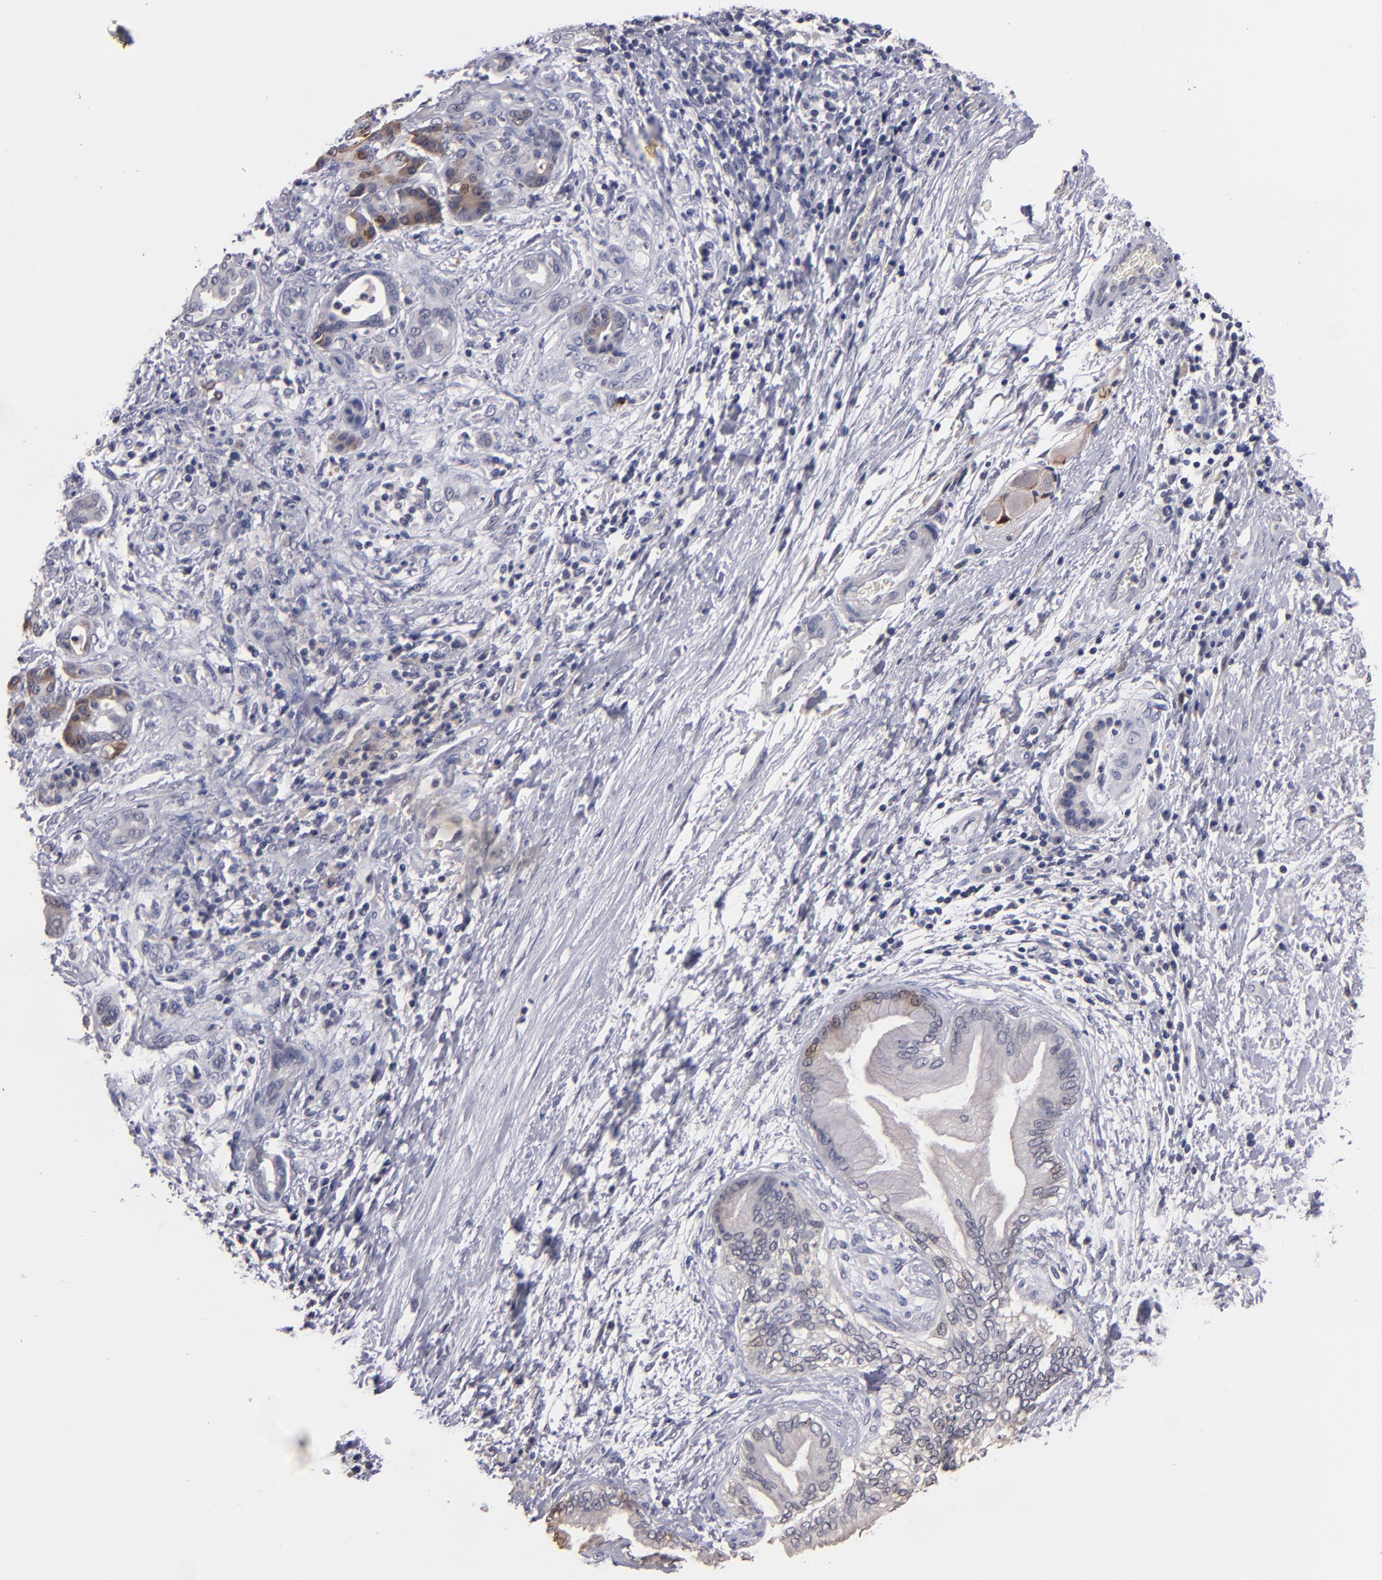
{"staining": {"intensity": "moderate", "quantity": "<25%", "location": "cytoplasmic/membranous,nuclear"}, "tissue": "pancreatic cancer", "cell_type": "Tumor cells", "image_type": "cancer", "snomed": [{"axis": "morphology", "description": "Adenocarcinoma, NOS"}, {"axis": "topography", "description": "Pancreas"}], "caption": "Pancreatic adenocarcinoma stained with a protein marker reveals moderate staining in tumor cells.", "gene": "S100A1", "patient": {"sex": "female", "age": 70}}